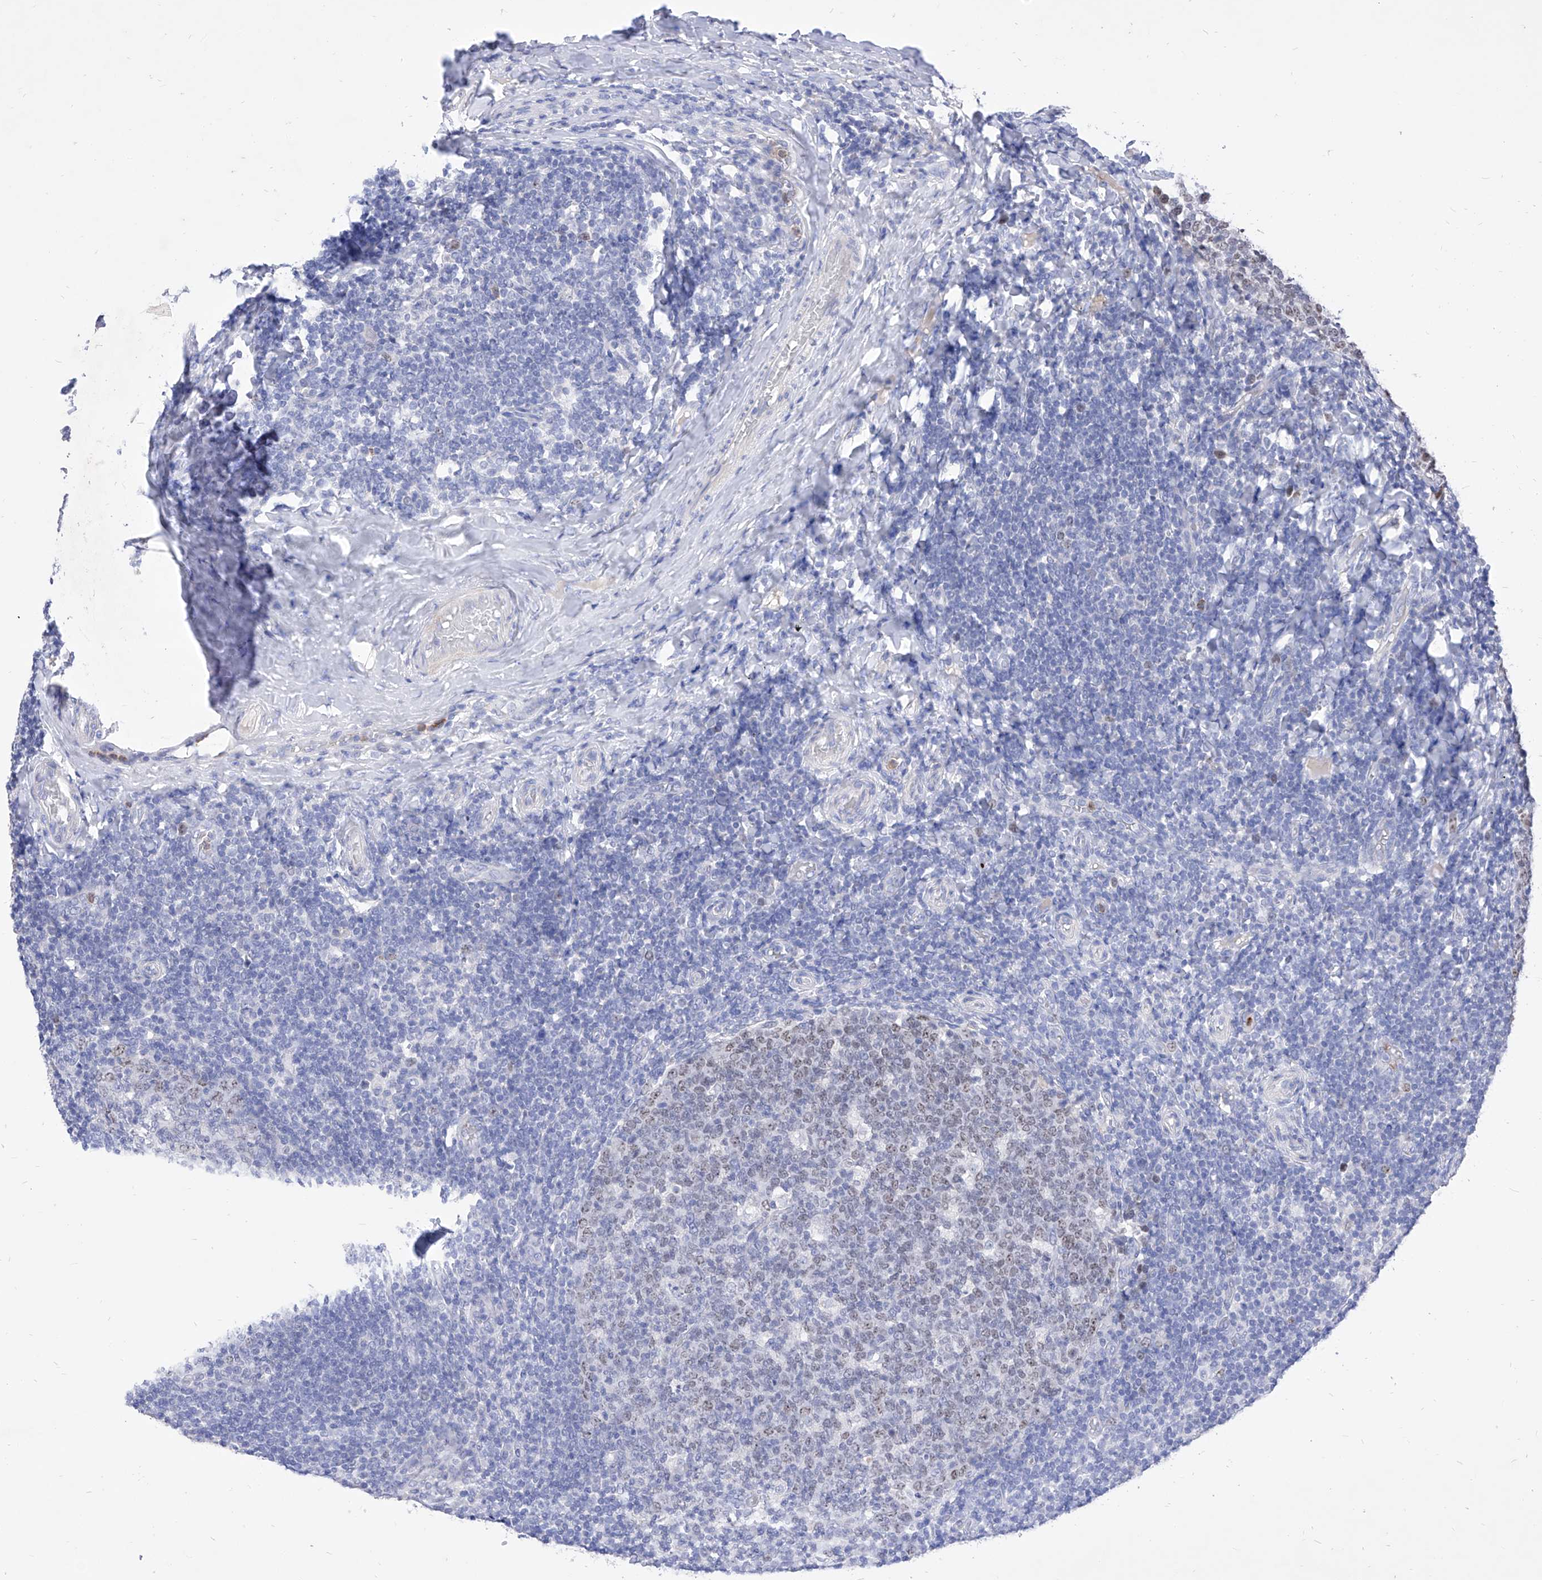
{"staining": {"intensity": "weak", "quantity": "<25%", "location": "nuclear"}, "tissue": "tonsil", "cell_type": "Germinal center cells", "image_type": "normal", "snomed": [{"axis": "morphology", "description": "Normal tissue, NOS"}, {"axis": "topography", "description": "Tonsil"}], "caption": "IHC of normal tonsil shows no expression in germinal center cells.", "gene": "VAX1", "patient": {"sex": "female", "age": 19}}